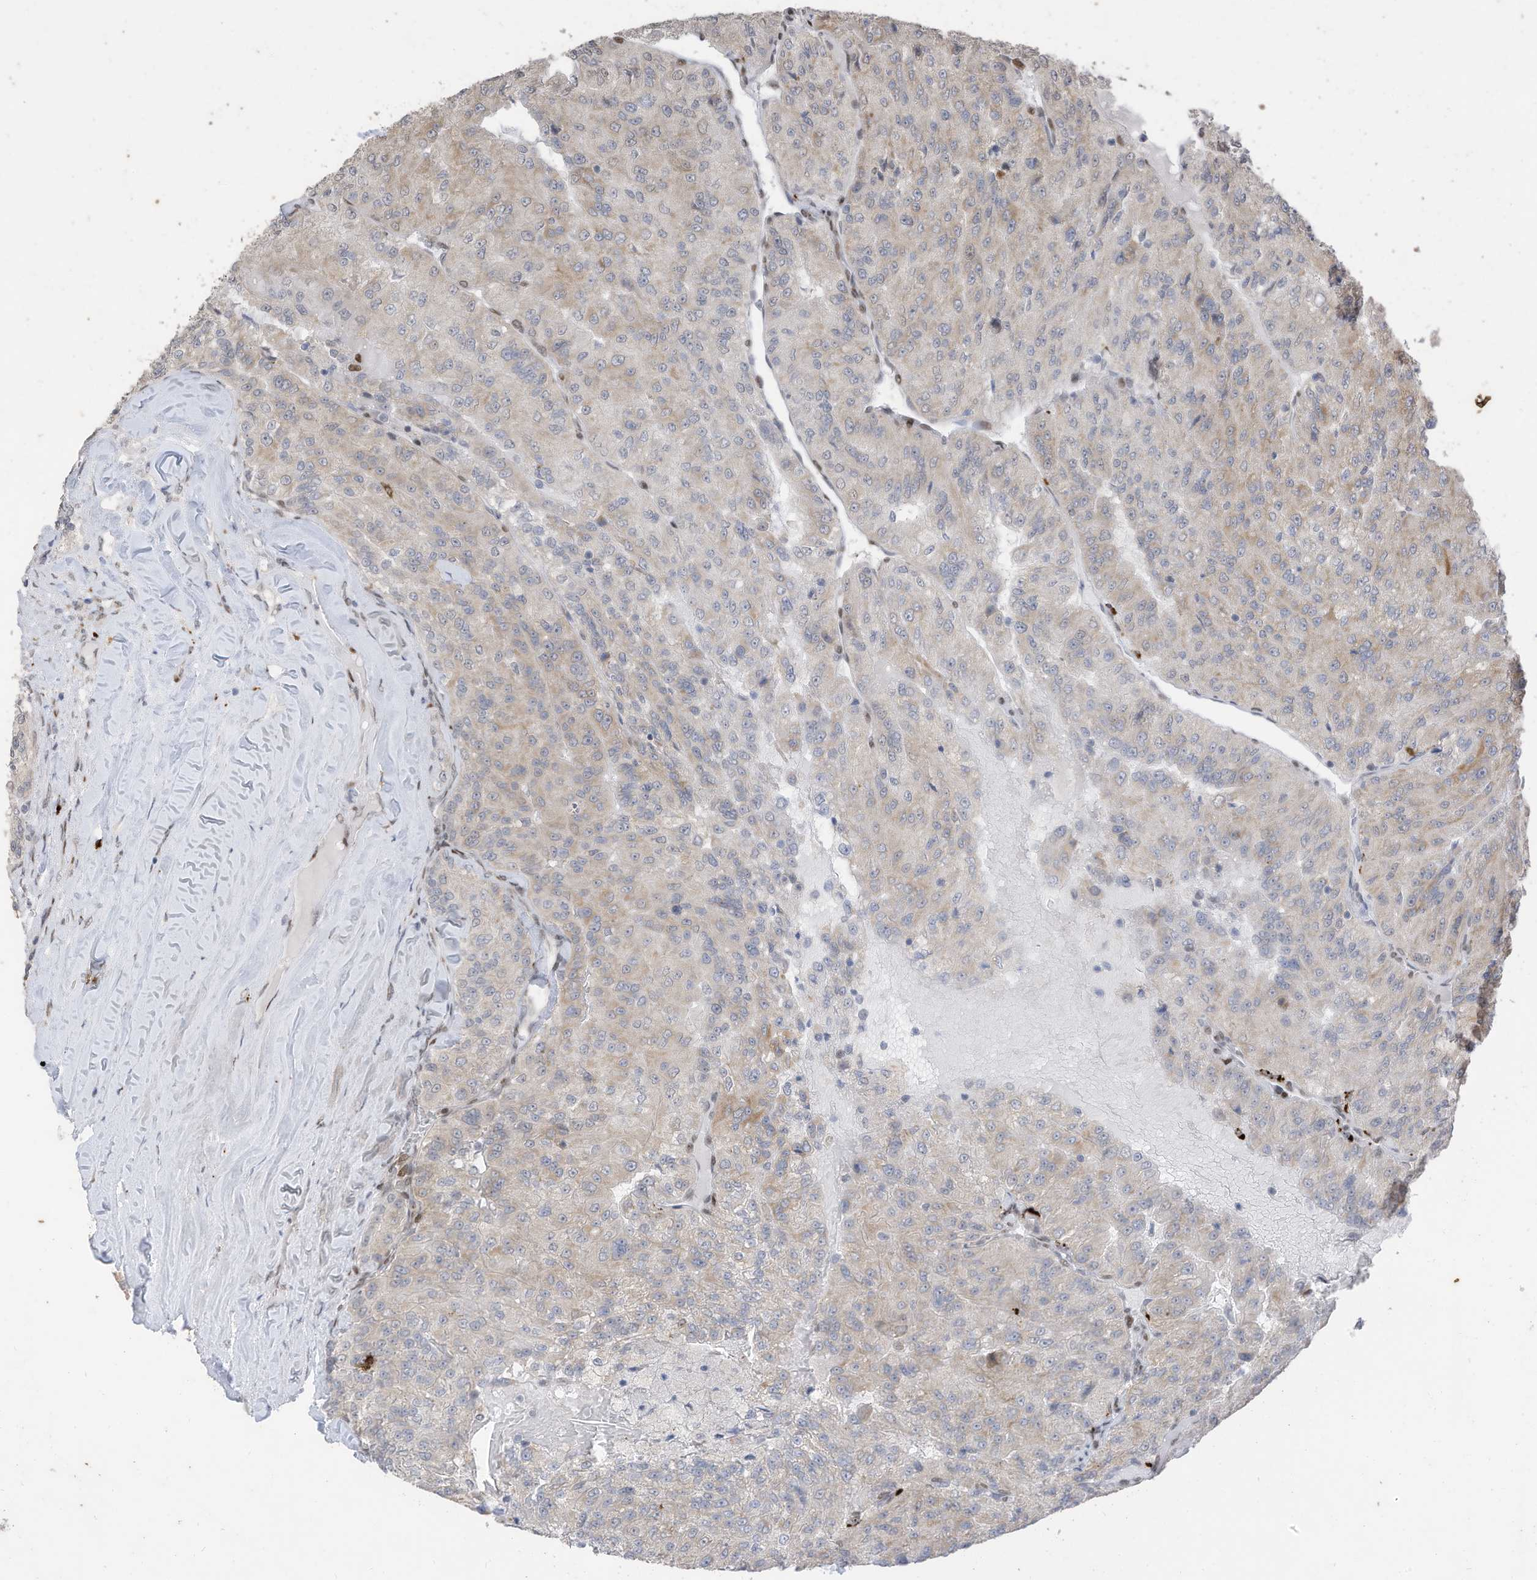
{"staining": {"intensity": "weak", "quantity": "<25%", "location": "cytoplasmic/membranous"}, "tissue": "renal cancer", "cell_type": "Tumor cells", "image_type": "cancer", "snomed": [{"axis": "morphology", "description": "Adenocarcinoma, NOS"}, {"axis": "topography", "description": "Kidney"}], "caption": "Immunohistochemistry (IHC) of renal adenocarcinoma shows no staining in tumor cells. Nuclei are stained in blue.", "gene": "RABL3", "patient": {"sex": "female", "age": 63}}